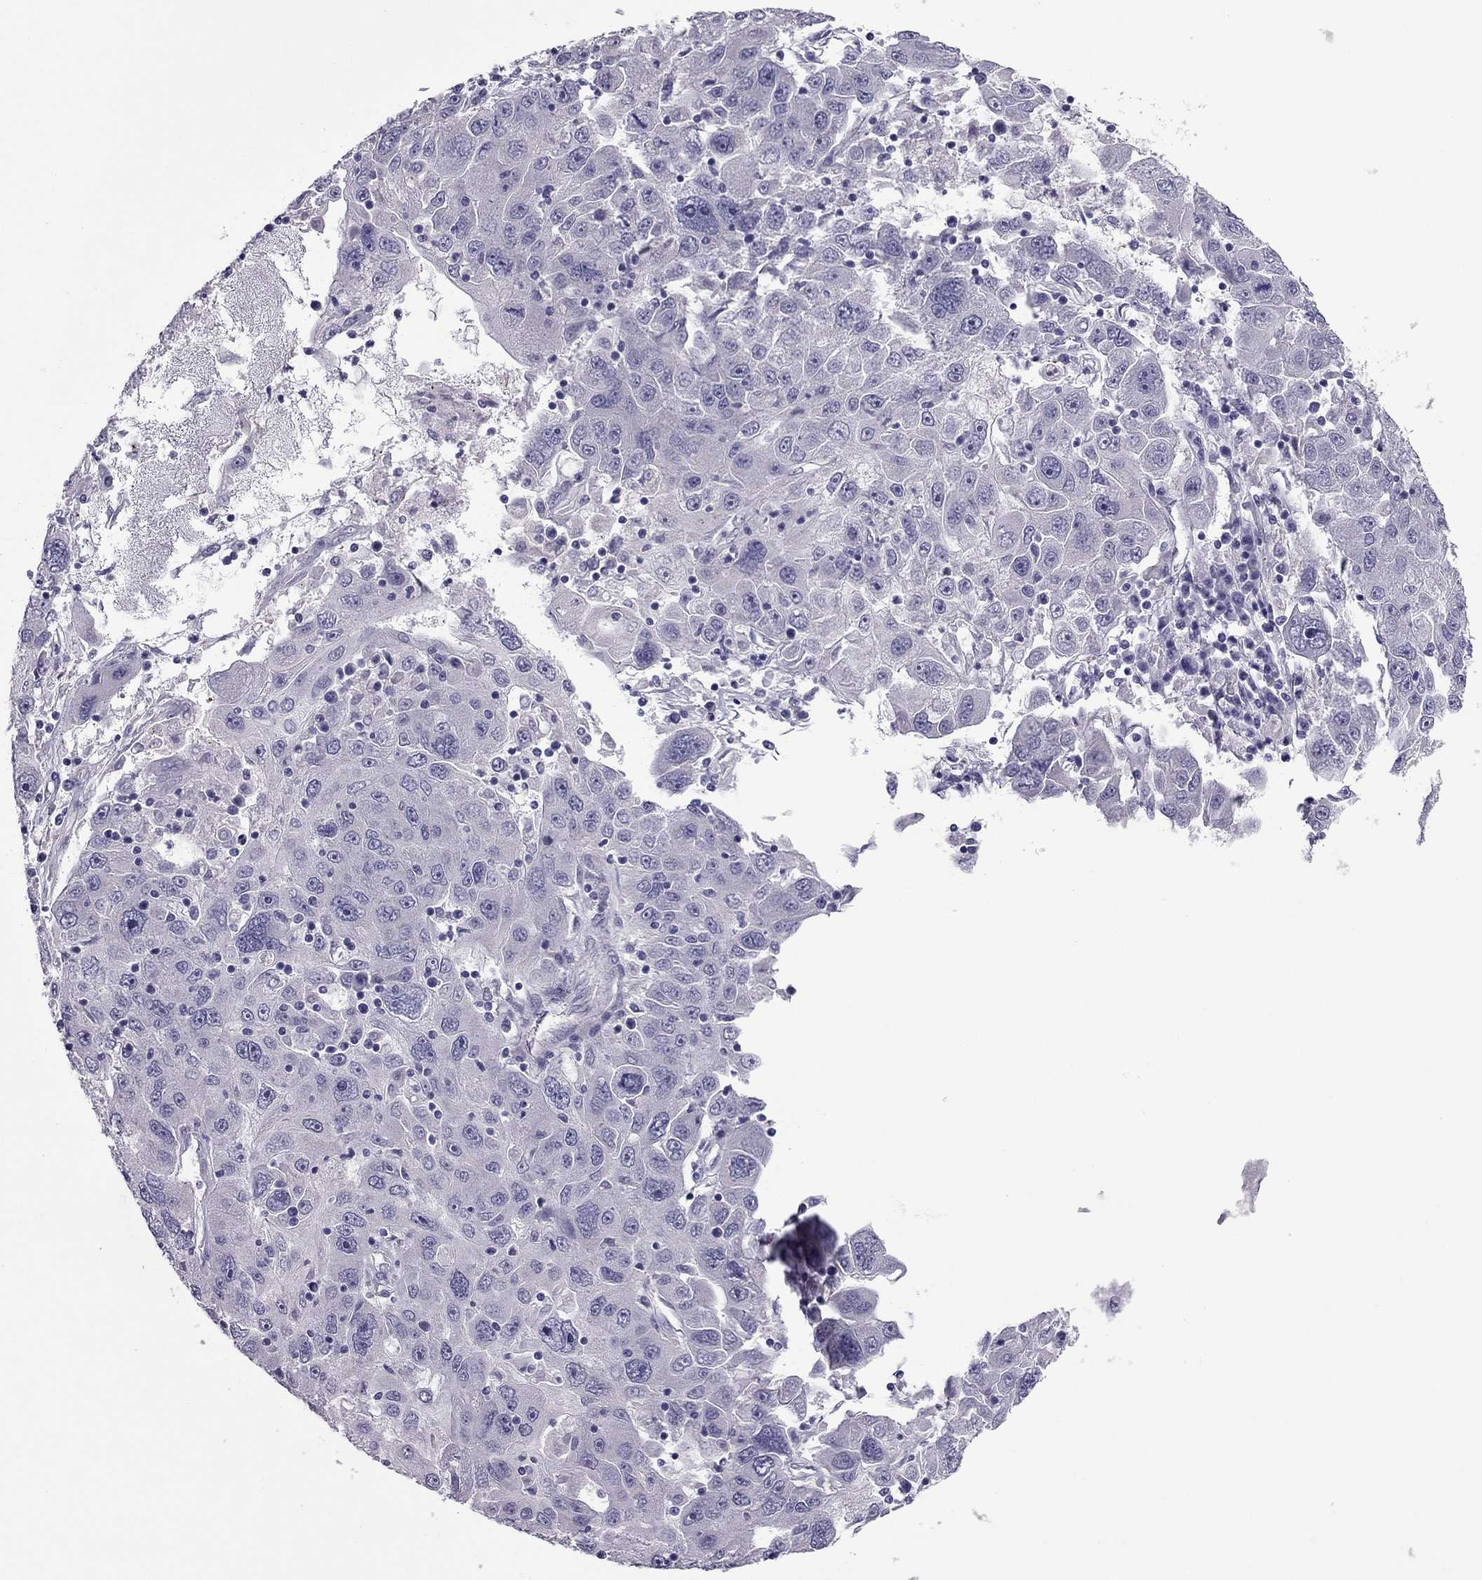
{"staining": {"intensity": "negative", "quantity": "none", "location": "none"}, "tissue": "stomach cancer", "cell_type": "Tumor cells", "image_type": "cancer", "snomed": [{"axis": "morphology", "description": "Adenocarcinoma, NOS"}, {"axis": "topography", "description": "Stomach"}], "caption": "IHC micrograph of neoplastic tissue: human adenocarcinoma (stomach) stained with DAB (3,3'-diaminobenzidine) displays no significant protein positivity in tumor cells.", "gene": "SLC16A8", "patient": {"sex": "male", "age": 56}}